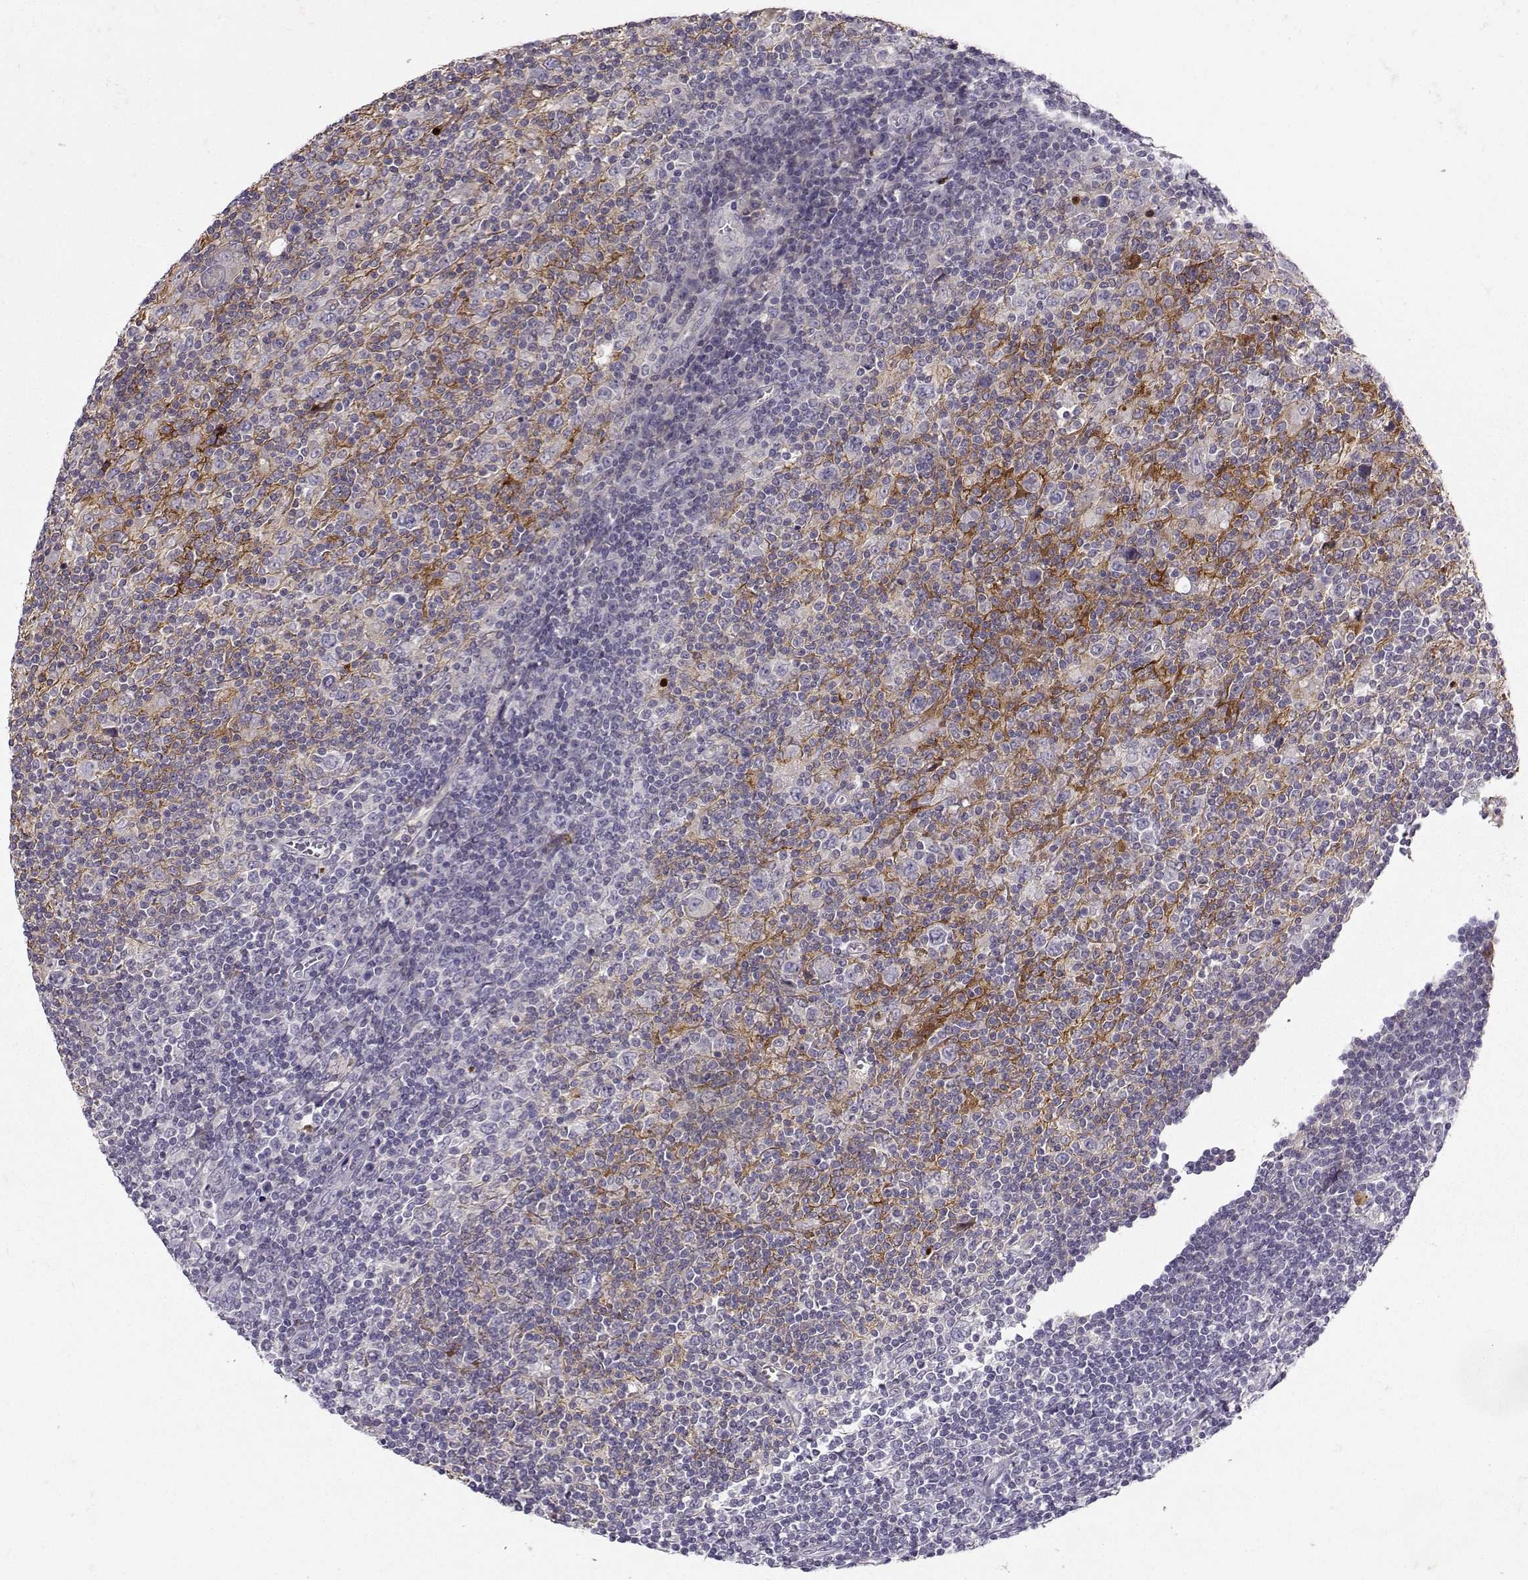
{"staining": {"intensity": "negative", "quantity": "none", "location": "none"}, "tissue": "lymphoma", "cell_type": "Tumor cells", "image_type": "cancer", "snomed": [{"axis": "morphology", "description": "Hodgkin's disease, NOS"}, {"axis": "topography", "description": "Lymph node"}], "caption": "A micrograph of lymphoma stained for a protein shows no brown staining in tumor cells.", "gene": "FCAMR", "patient": {"sex": "male", "age": 40}}